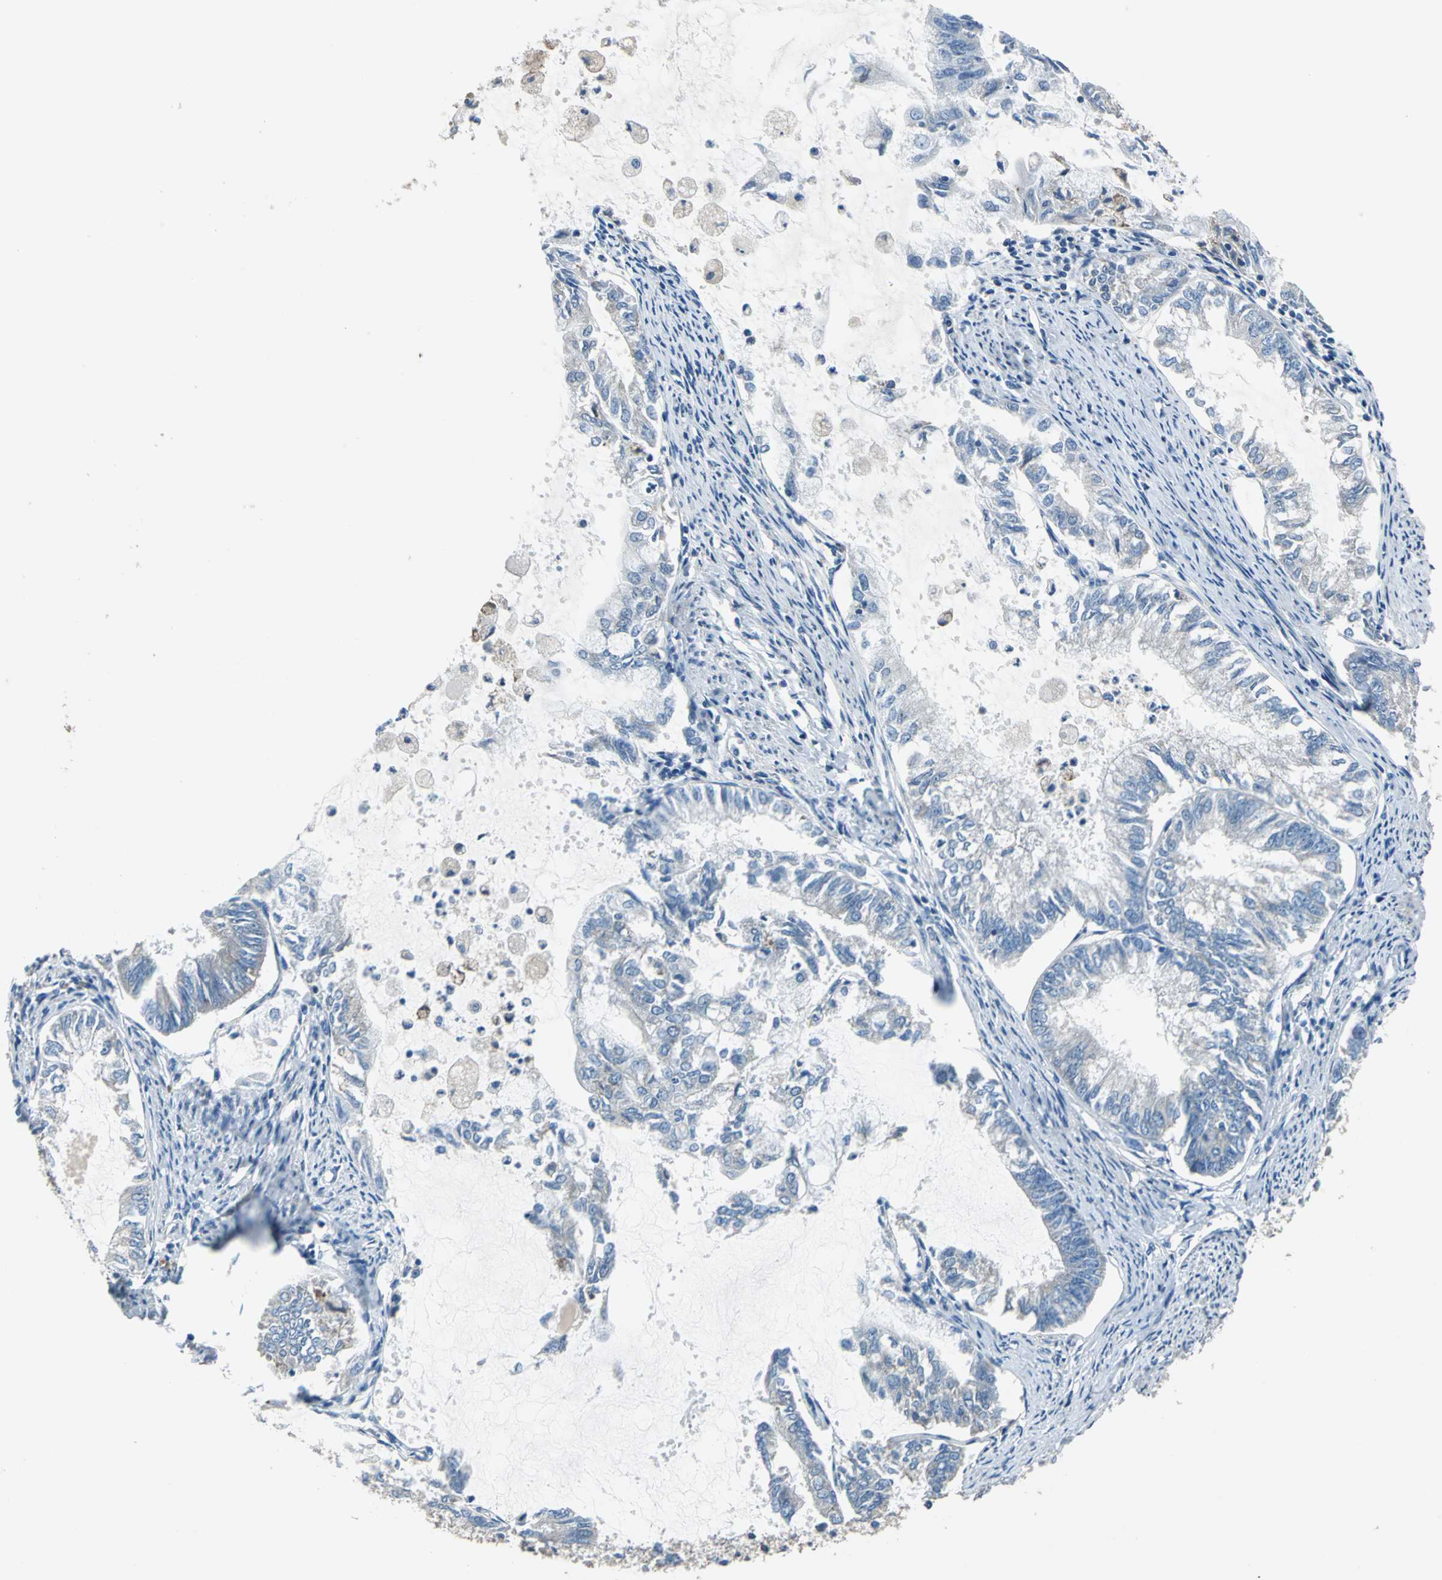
{"staining": {"intensity": "negative", "quantity": "none", "location": "none"}, "tissue": "endometrial cancer", "cell_type": "Tumor cells", "image_type": "cancer", "snomed": [{"axis": "morphology", "description": "Adenocarcinoma, NOS"}, {"axis": "topography", "description": "Endometrium"}], "caption": "Immunohistochemical staining of adenocarcinoma (endometrial) displays no significant expression in tumor cells.", "gene": "PRKCA", "patient": {"sex": "female", "age": 86}}